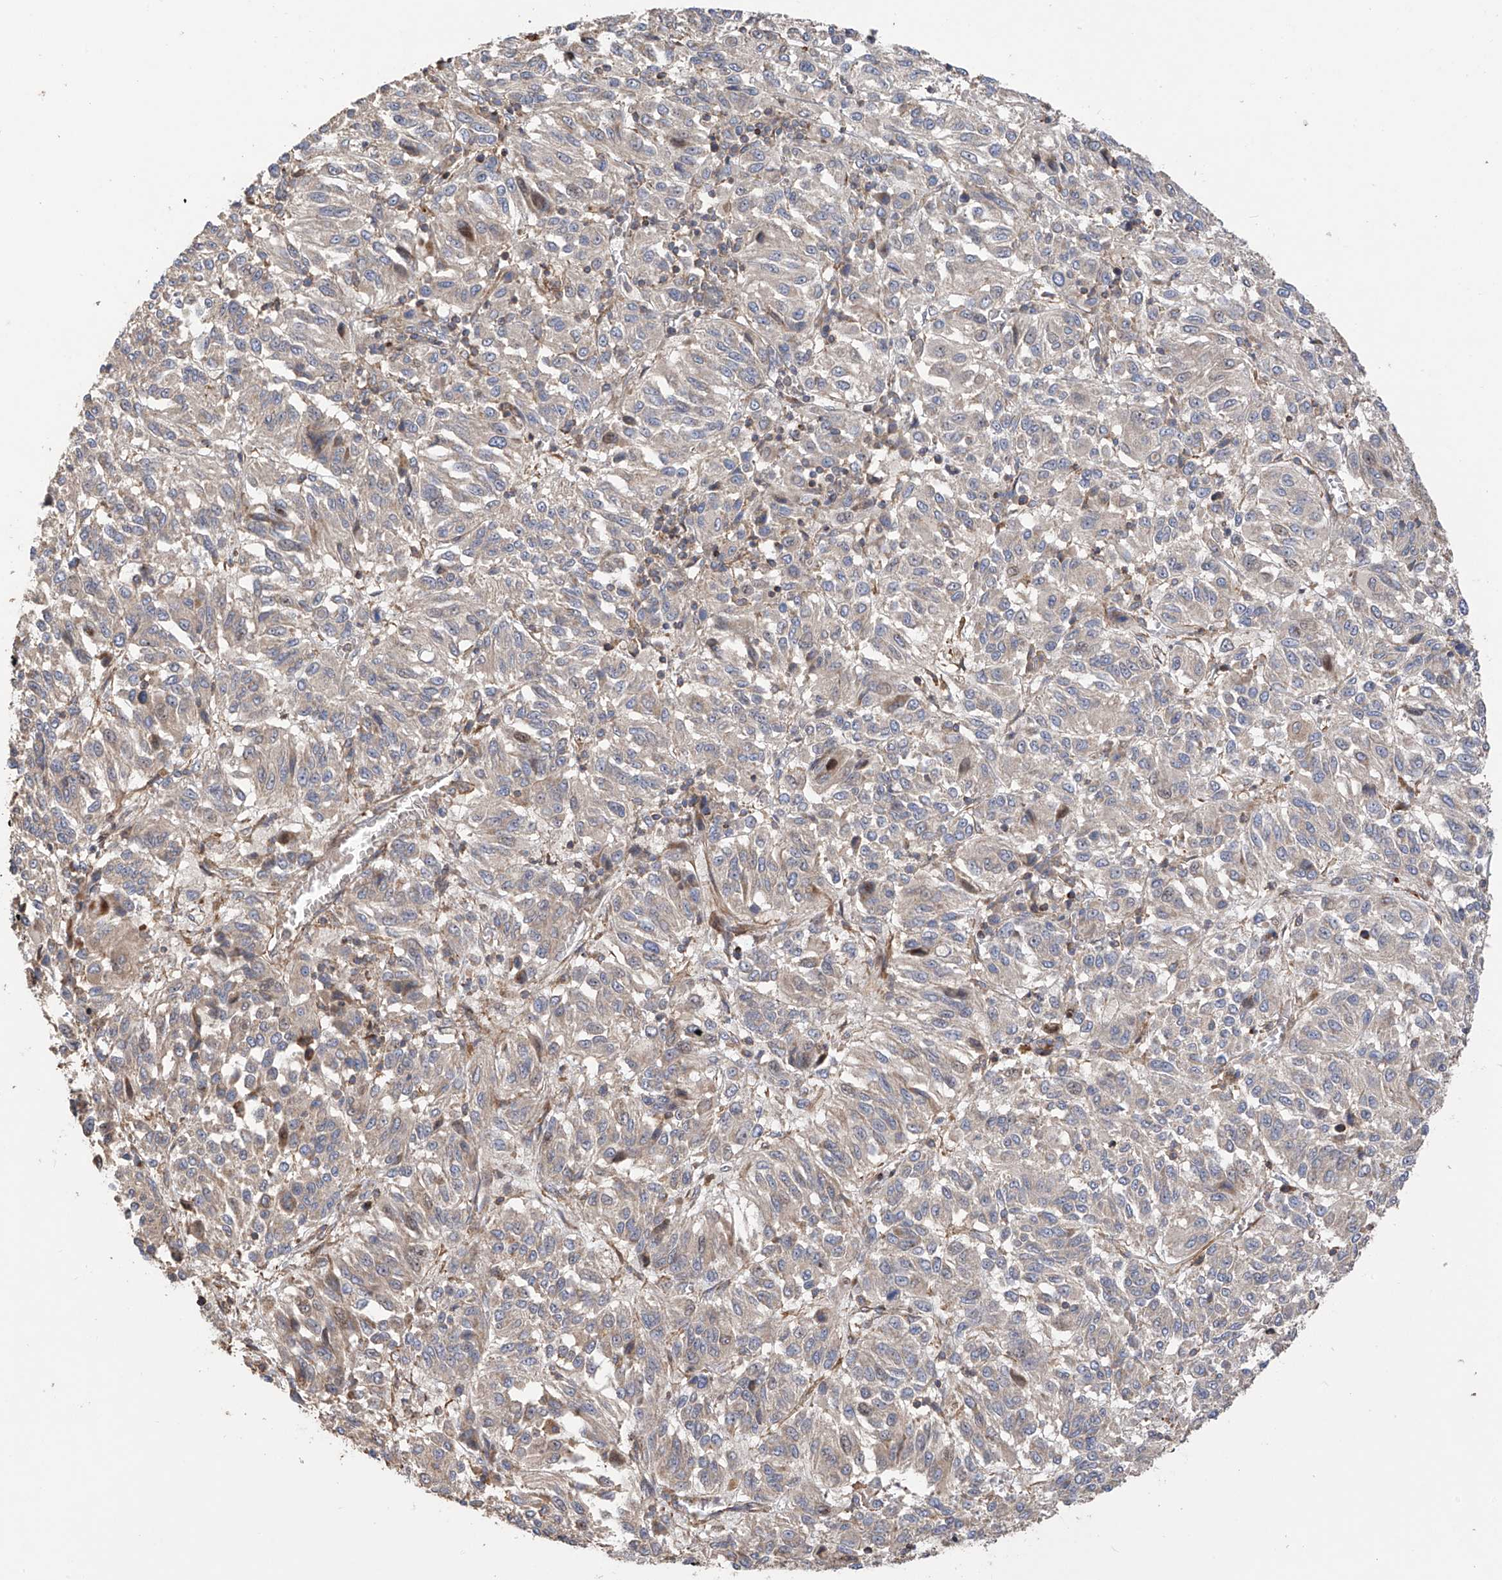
{"staining": {"intensity": "weak", "quantity": "<25%", "location": "cytoplasmic/membranous"}, "tissue": "melanoma", "cell_type": "Tumor cells", "image_type": "cancer", "snomed": [{"axis": "morphology", "description": "Malignant melanoma, Metastatic site"}, {"axis": "topography", "description": "Lung"}], "caption": "Immunohistochemistry of human malignant melanoma (metastatic site) reveals no staining in tumor cells. Nuclei are stained in blue.", "gene": "SLC43A3", "patient": {"sex": "male", "age": 64}}